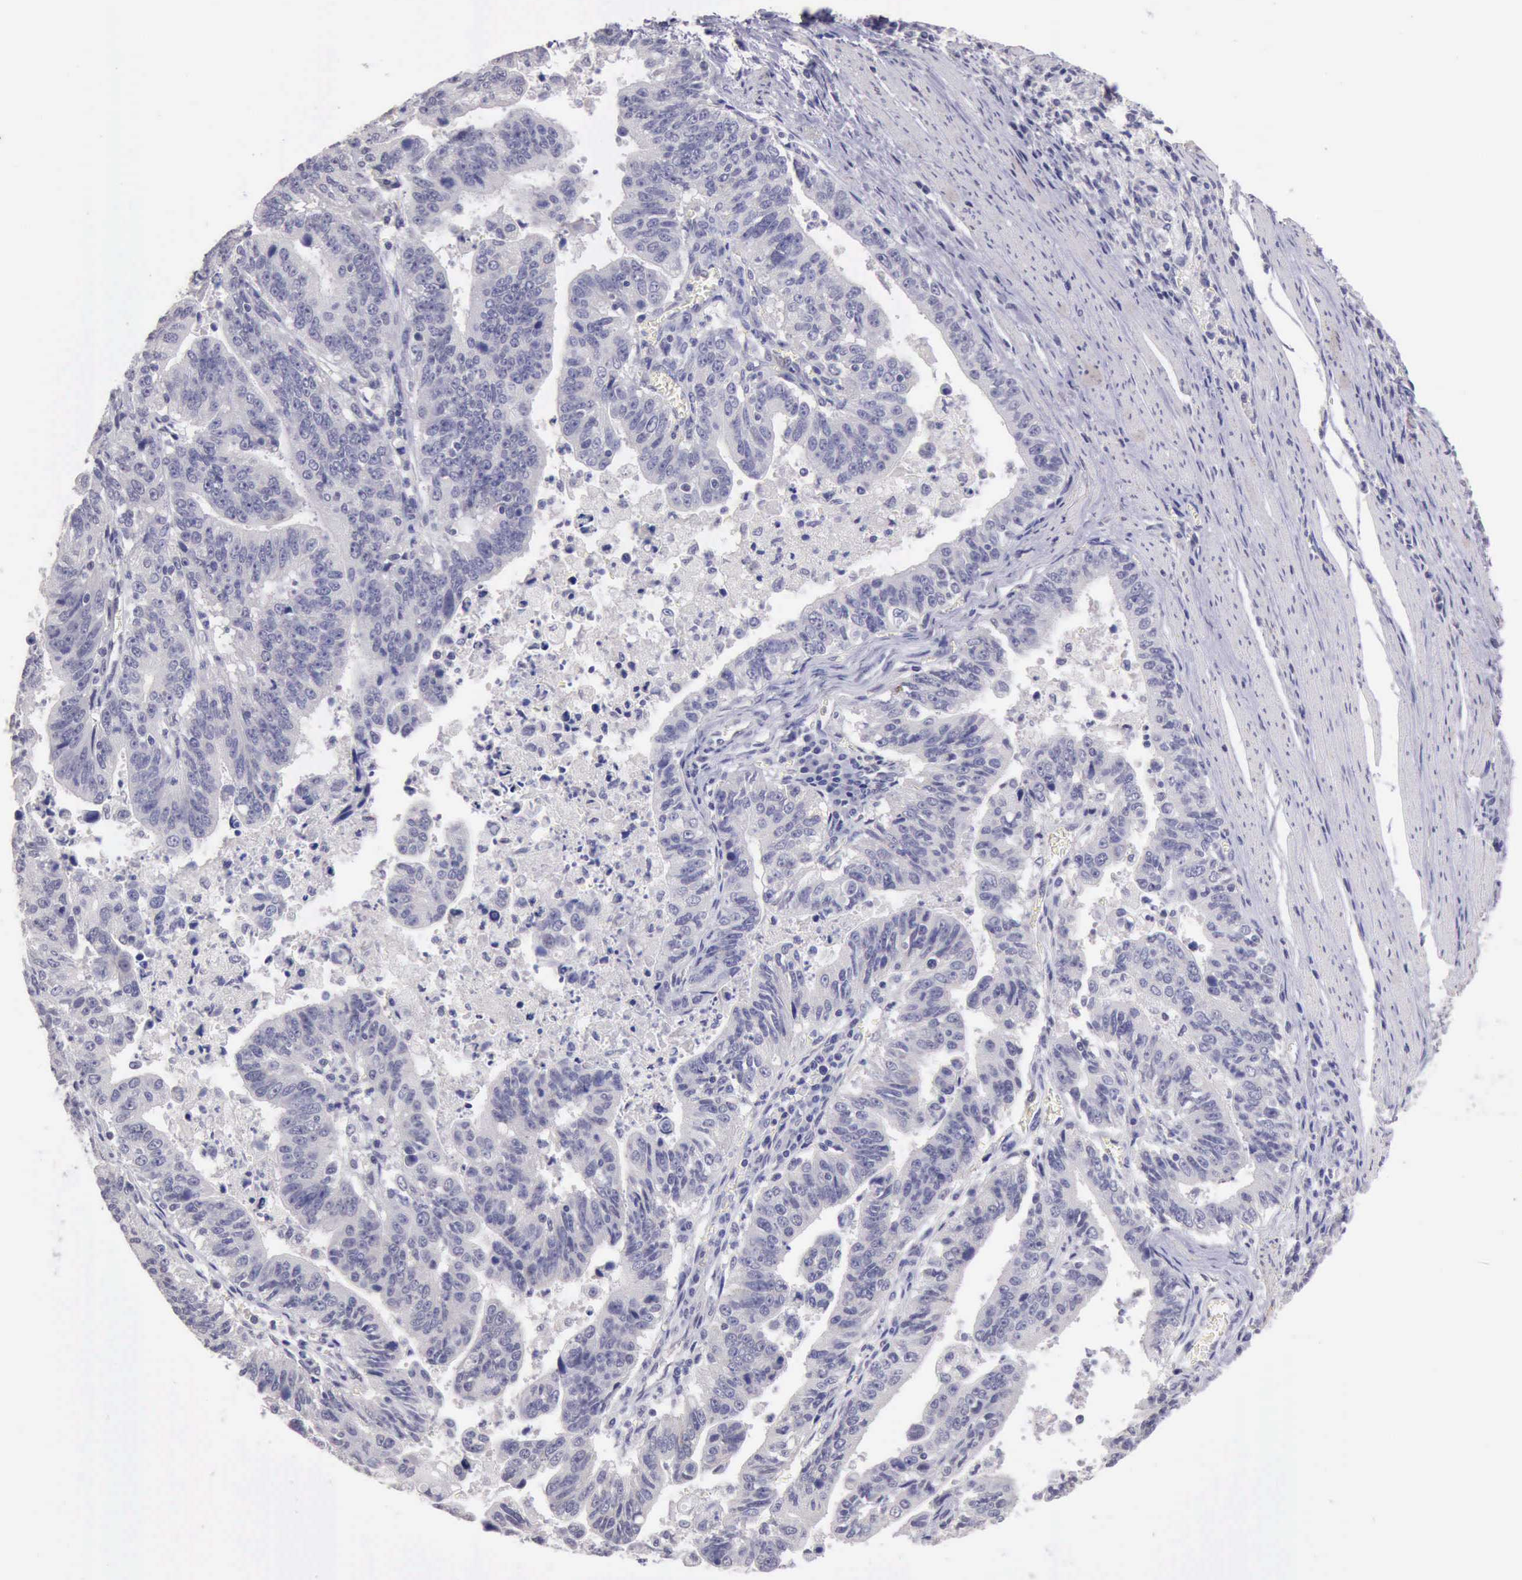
{"staining": {"intensity": "negative", "quantity": "none", "location": "none"}, "tissue": "stomach cancer", "cell_type": "Tumor cells", "image_type": "cancer", "snomed": [{"axis": "morphology", "description": "Adenocarcinoma, NOS"}, {"axis": "topography", "description": "Stomach, upper"}], "caption": "Stomach adenocarcinoma was stained to show a protein in brown. There is no significant expression in tumor cells.", "gene": "KCND1", "patient": {"sex": "female", "age": 50}}